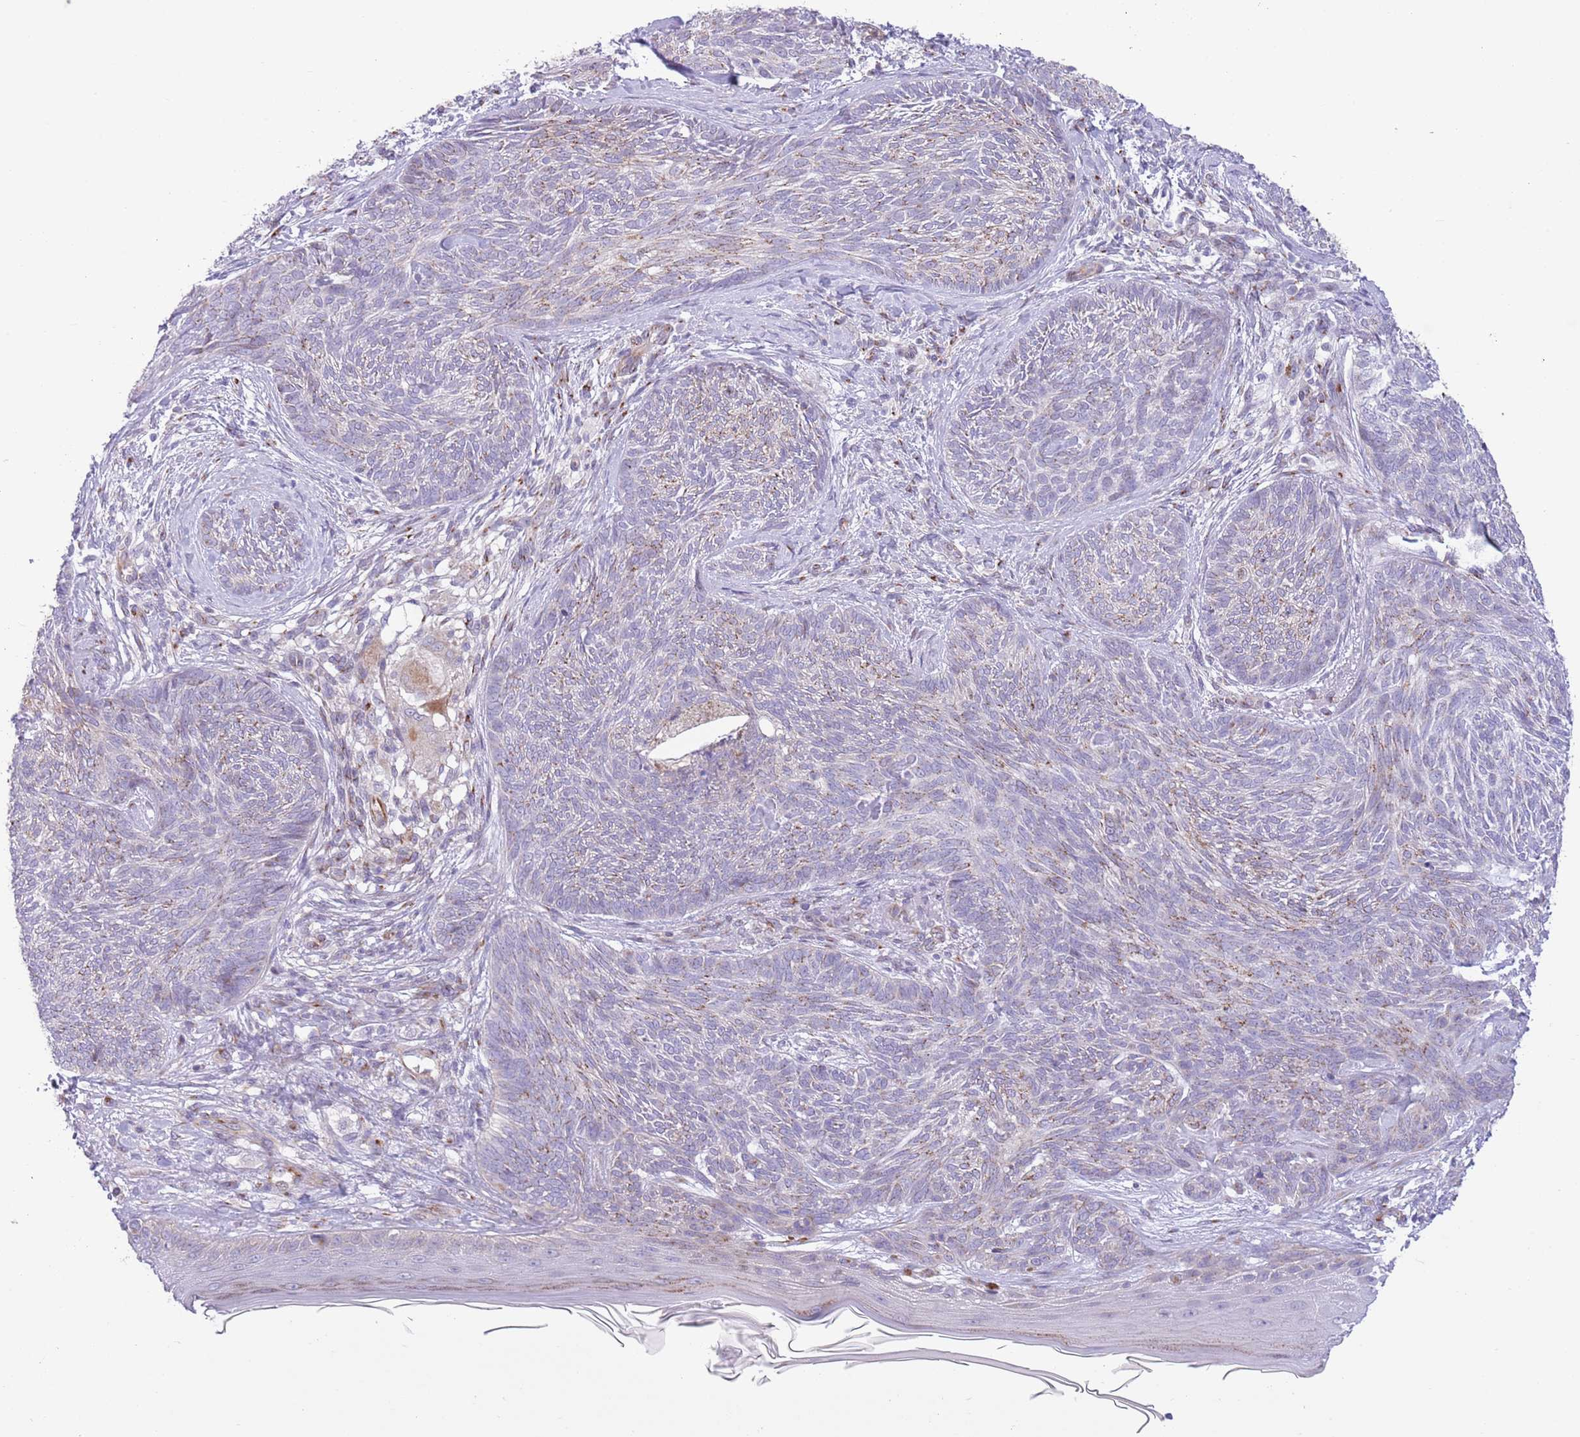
{"staining": {"intensity": "negative", "quantity": "none", "location": "none"}, "tissue": "skin cancer", "cell_type": "Tumor cells", "image_type": "cancer", "snomed": [{"axis": "morphology", "description": "Basal cell carcinoma"}, {"axis": "topography", "description": "Skin"}], "caption": "This is an IHC histopathology image of skin cancer (basal cell carcinoma). There is no staining in tumor cells.", "gene": "C20orf96", "patient": {"sex": "male", "age": 73}}